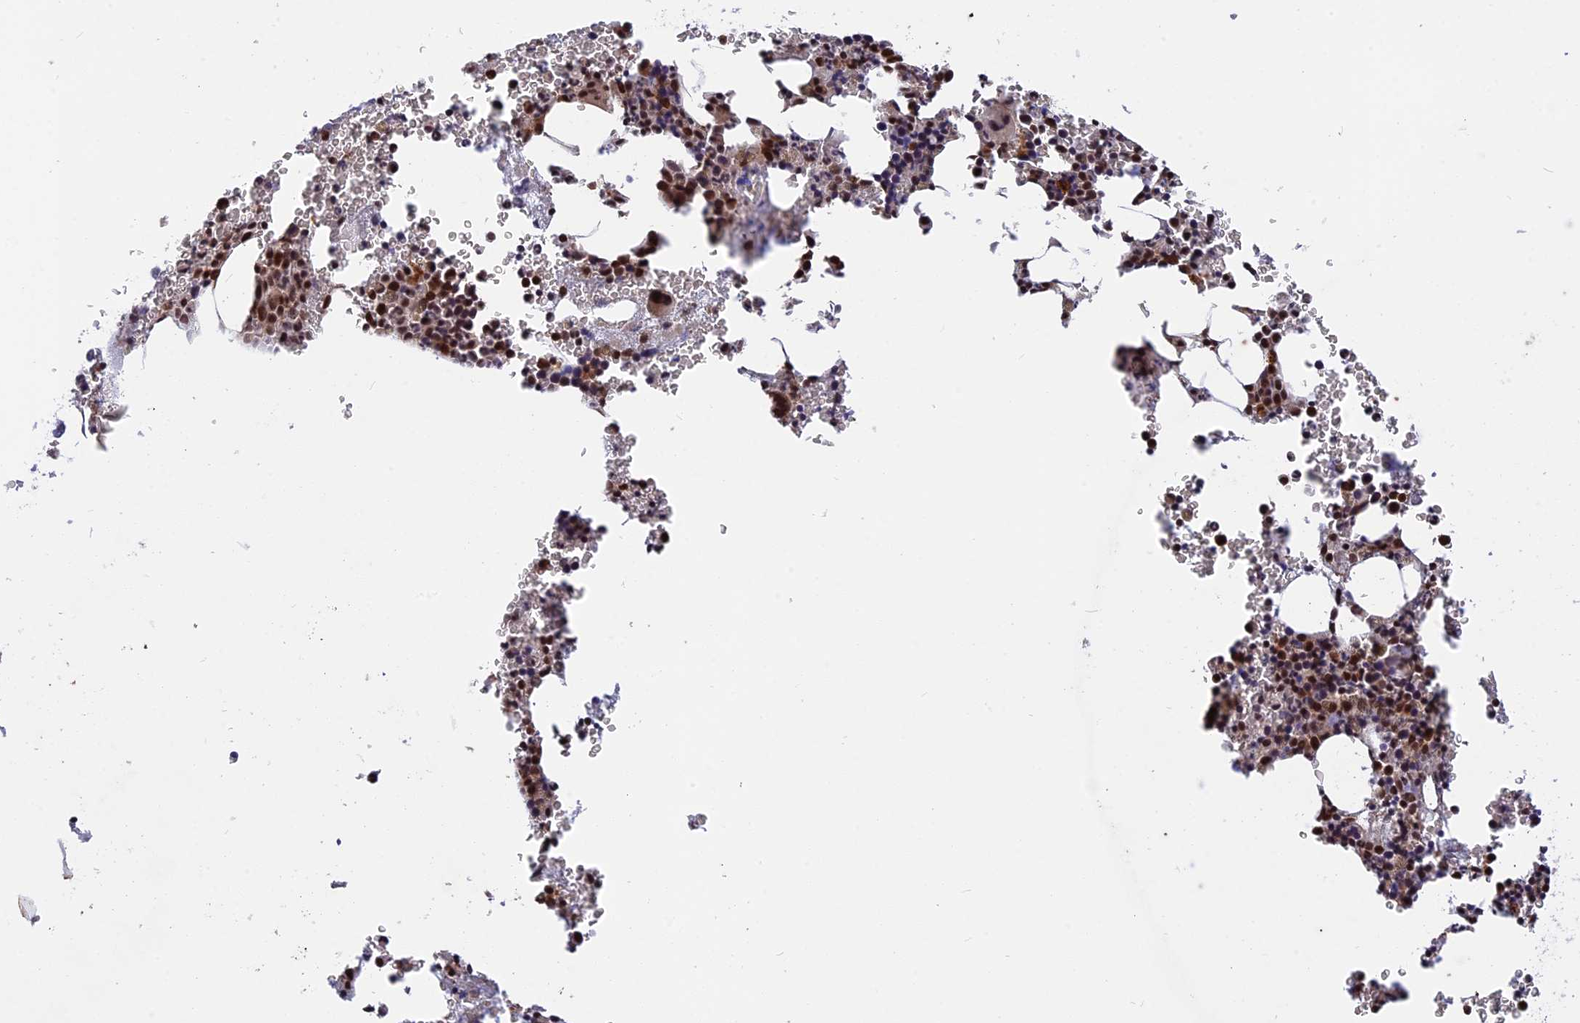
{"staining": {"intensity": "strong", "quantity": "25%-75%", "location": "nuclear"}, "tissue": "bone marrow", "cell_type": "Hematopoietic cells", "image_type": "normal", "snomed": [{"axis": "morphology", "description": "Normal tissue, NOS"}, {"axis": "topography", "description": "Bone marrow"}], "caption": "High-magnification brightfield microscopy of normal bone marrow stained with DAB (3,3'-diaminobenzidine) (brown) and counterstained with hematoxylin (blue). hematopoietic cells exhibit strong nuclear staining is appreciated in about25%-75% of cells.", "gene": "POLR2C", "patient": {"sex": "male", "age": 41}}